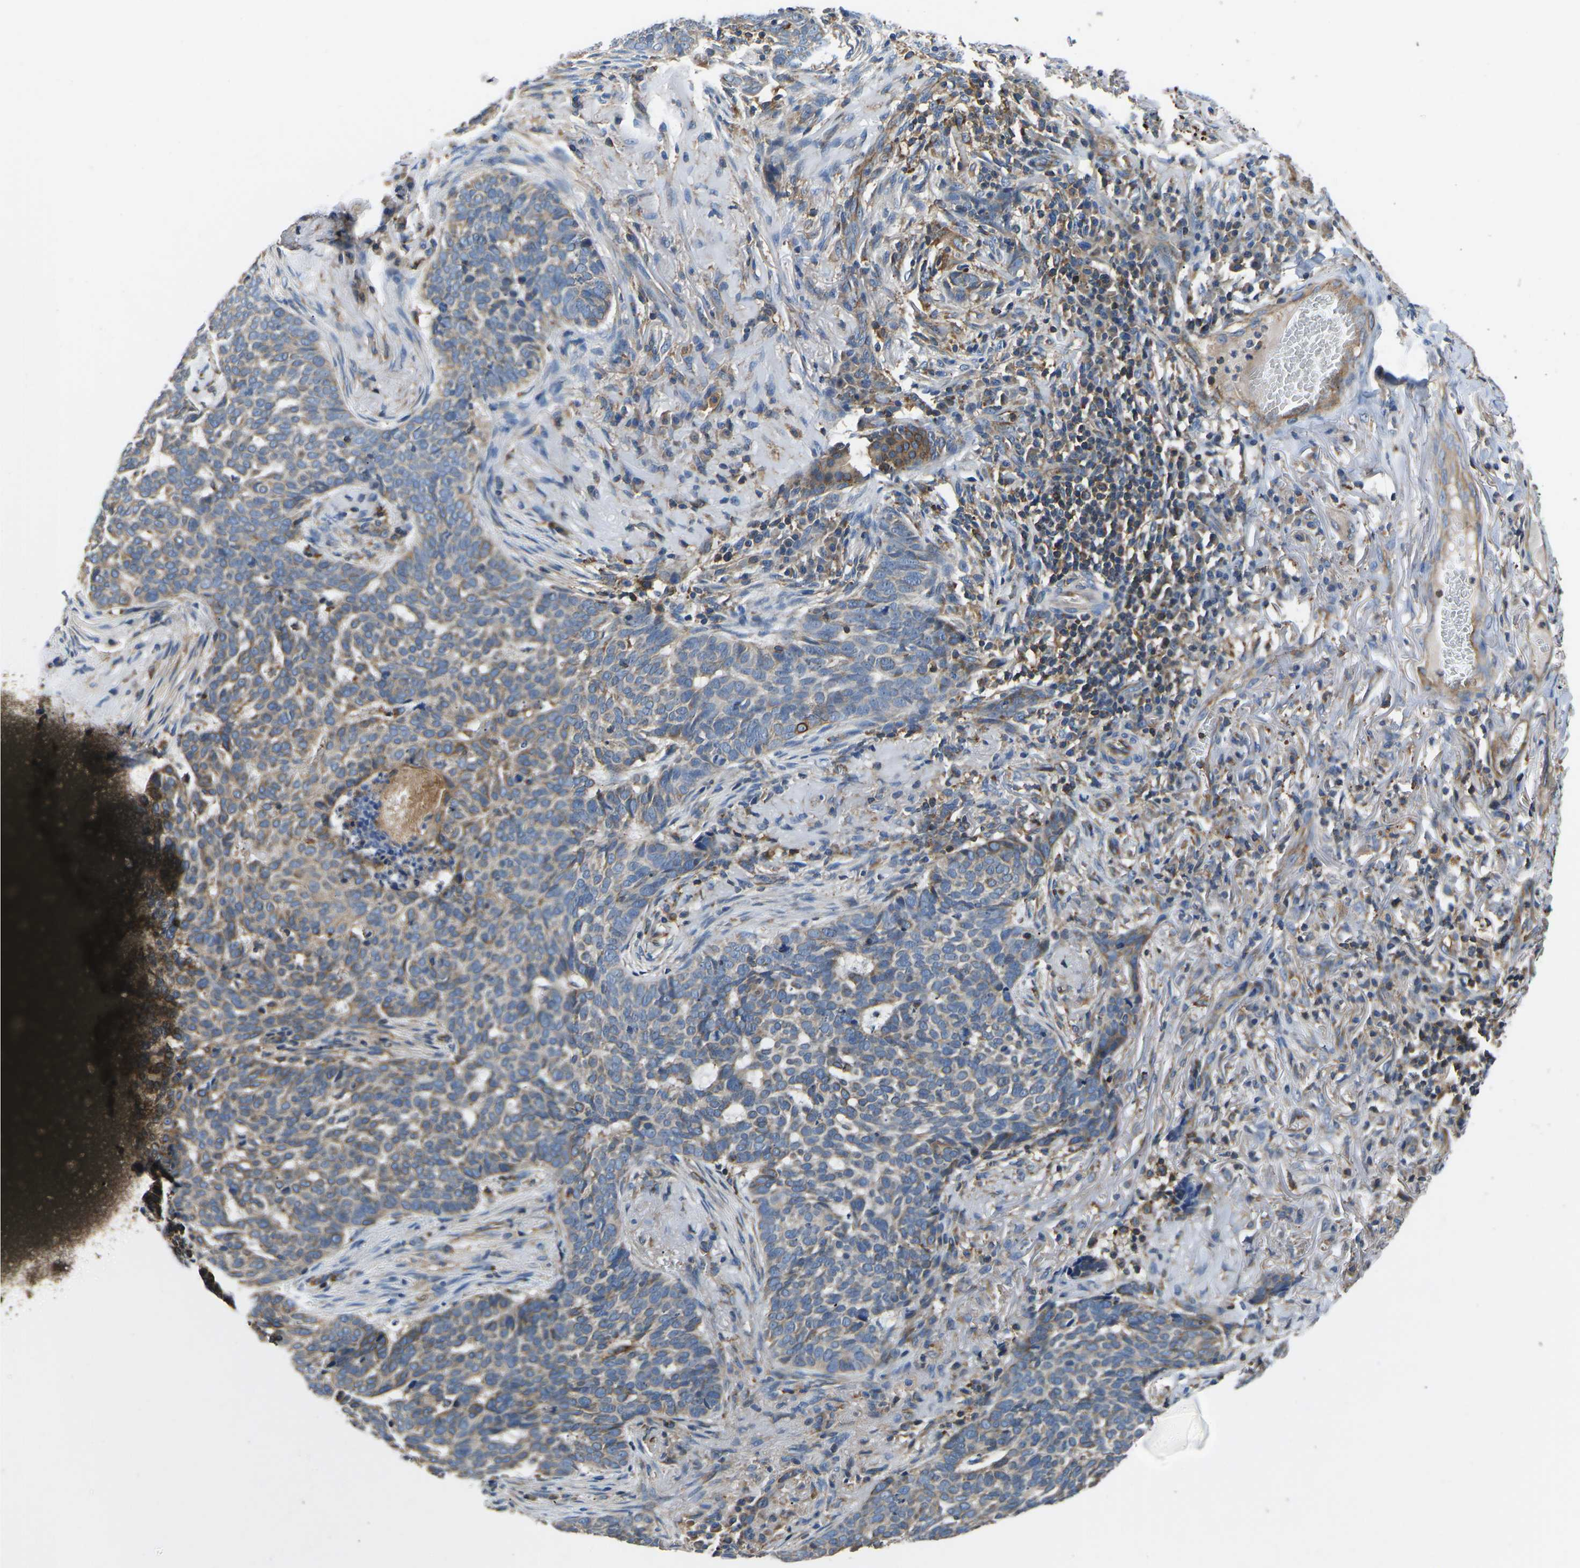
{"staining": {"intensity": "moderate", "quantity": "25%-75%", "location": "cytoplasmic/membranous"}, "tissue": "skin cancer", "cell_type": "Tumor cells", "image_type": "cancer", "snomed": [{"axis": "morphology", "description": "Basal cell carcinoma"}, {"axis": "topography", "description": "Skin"}], "caption": "Human skin cancer (basal cell carcinoma) stained for a protein (brown) exhibits moderate cytoplasmic/membranous positive expression in about 25%-75% of tumor cells.", "gene": "KCNJ15", "patient": {"sex": "male", "age": 85}}